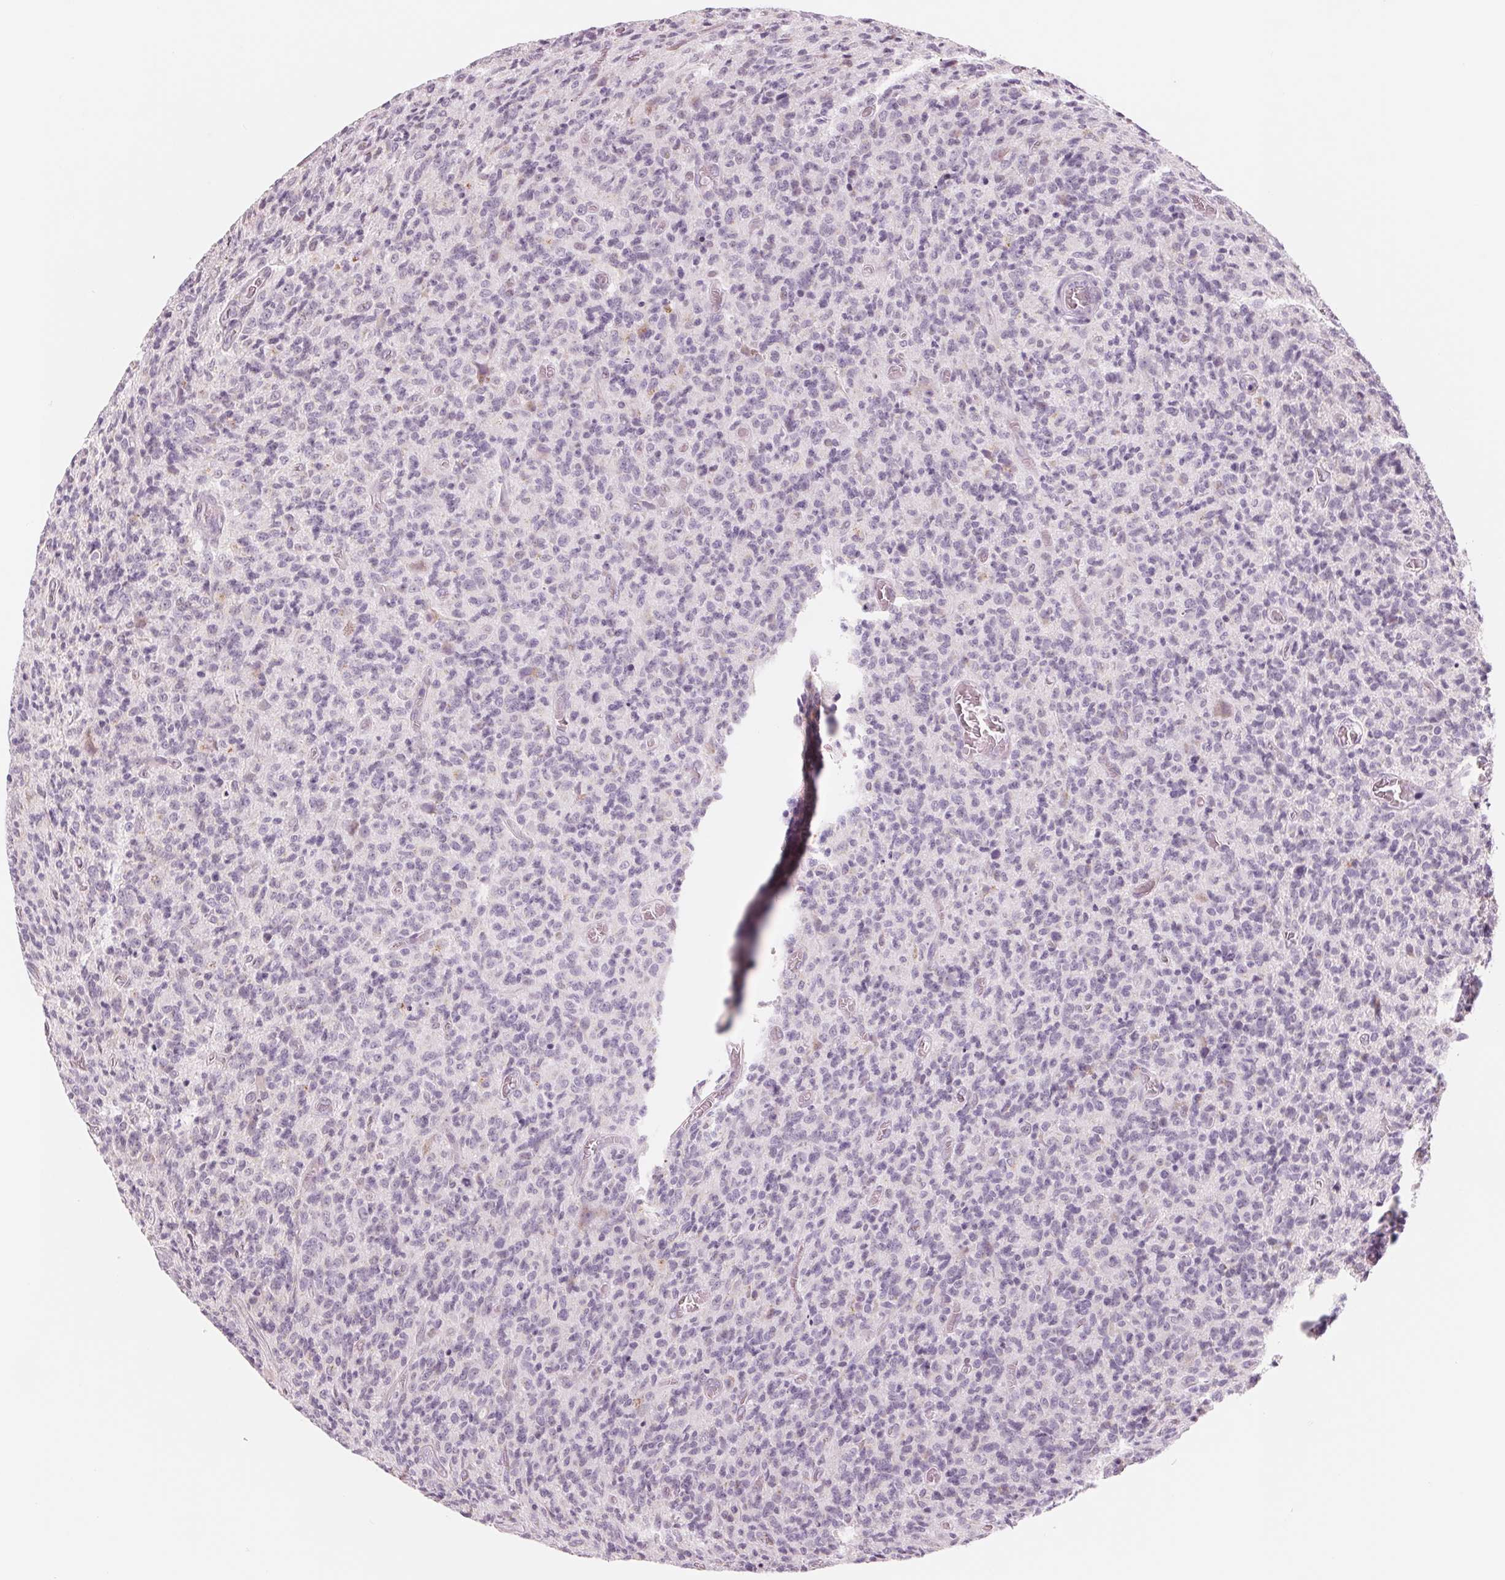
{"staining": {"intensity": "negative", "quantity": "none", "location": "none"}, "tissue": "glioma", "cell_type": "Tumor cells", "image_type": "cancer", "snomed": [{"axis": "morphology", "description": "Glioma, malignant, High grade"}, {"axis": "topography", "description": "Brain"}], "caption": "Immunohistochemistry photomicrograph of human glioma stained for a protein (brown), which shows no positivity in tumor cells.", "gene": "IL9R", "patient": {"sex": "male", "age": 76}}